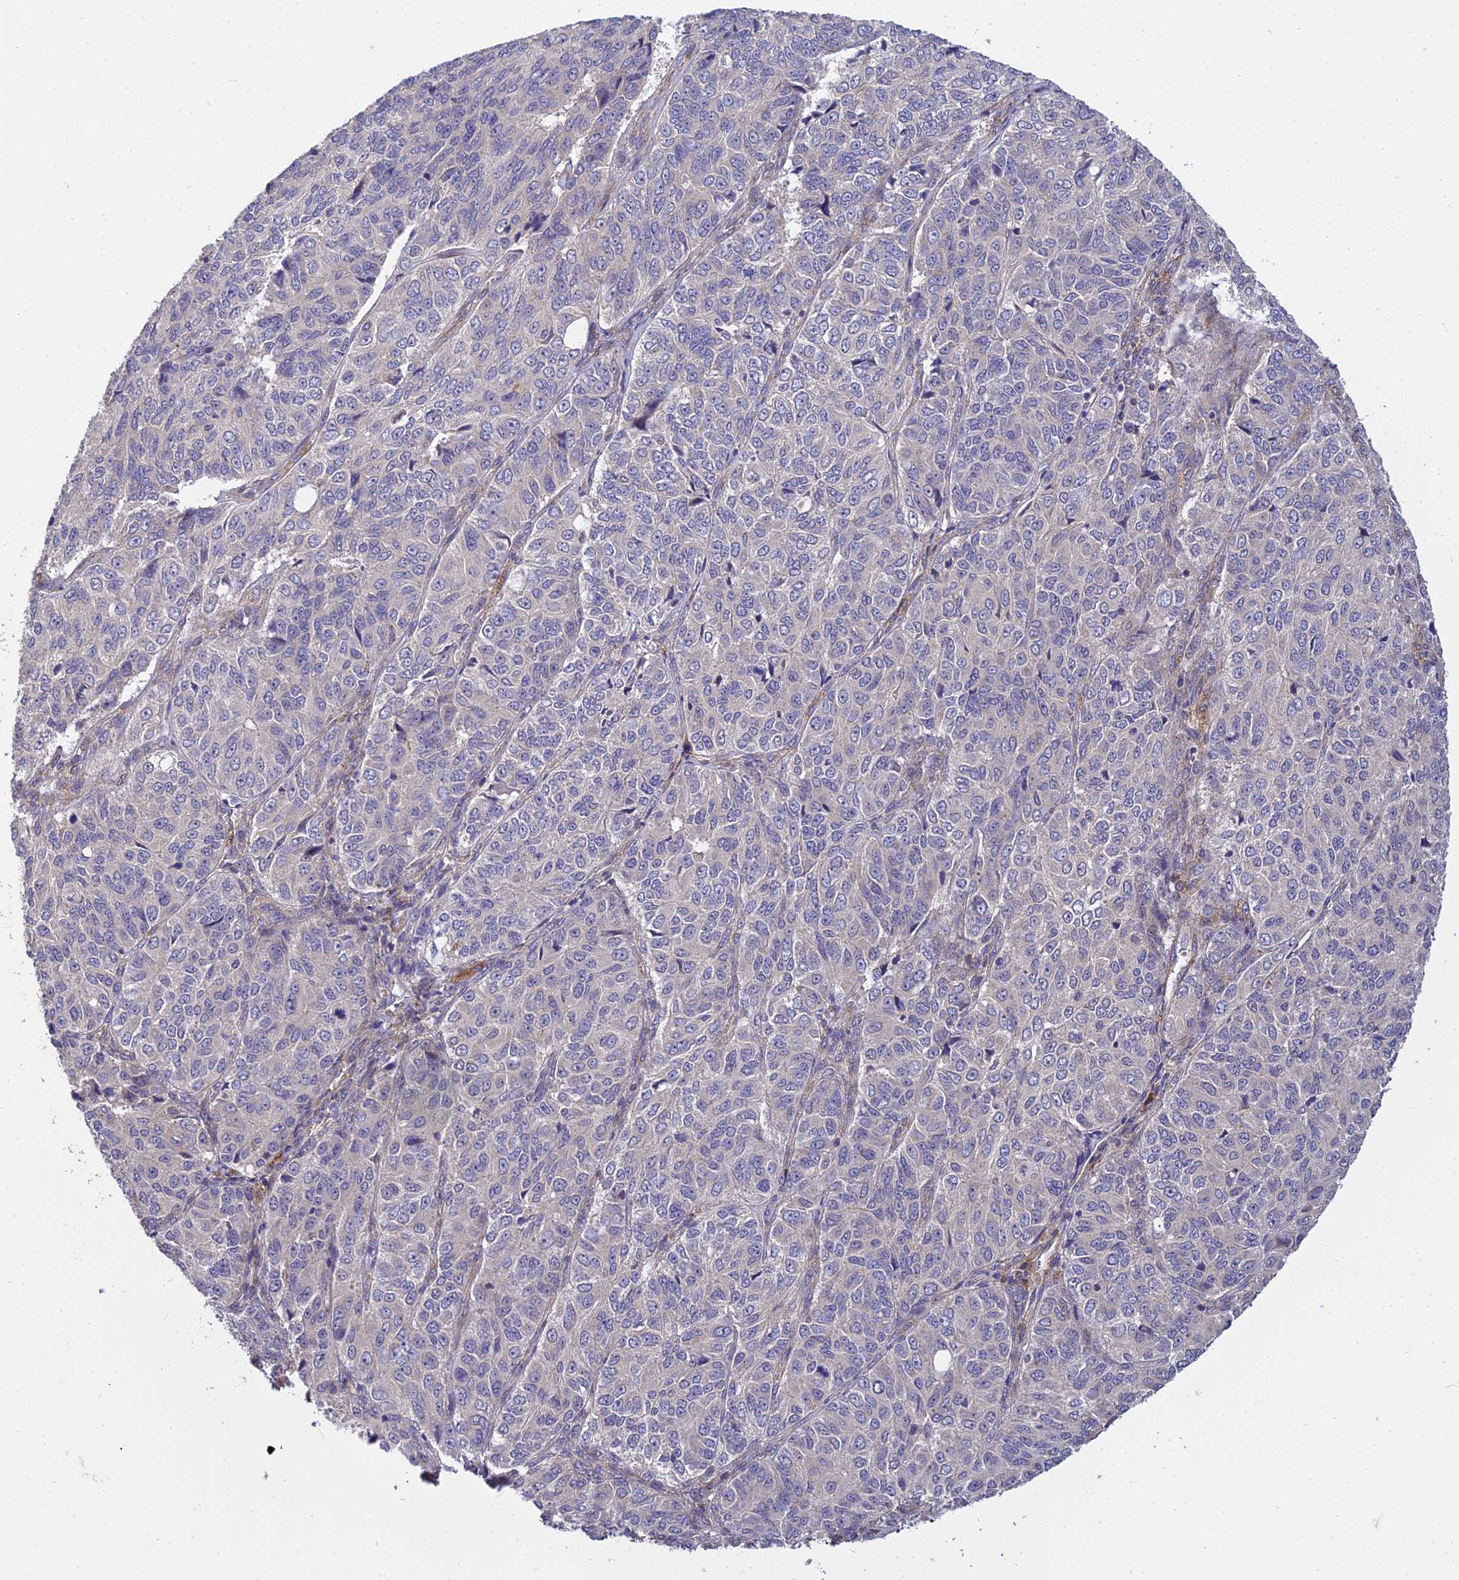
{"staining": {"intensity": "negative", "quantity": "none", "location": "none"}, "tissue": "ovarian cancer", "cell_type": "Tumor cells", "image_type": "cancer", "snomed": [{"axis": "morphology", "description": "Carcinoma, endometroid"}, {"axis": "topography", "description": "Ovary"}], "caption": "This is an immunohistochemistry (IHC) micrograph of human ovarian cancer (endometroid carcinoma). There is no expression in tumor cells.", "gene": "ARL8B", "patient": {"sex": "female", "age": 51}}